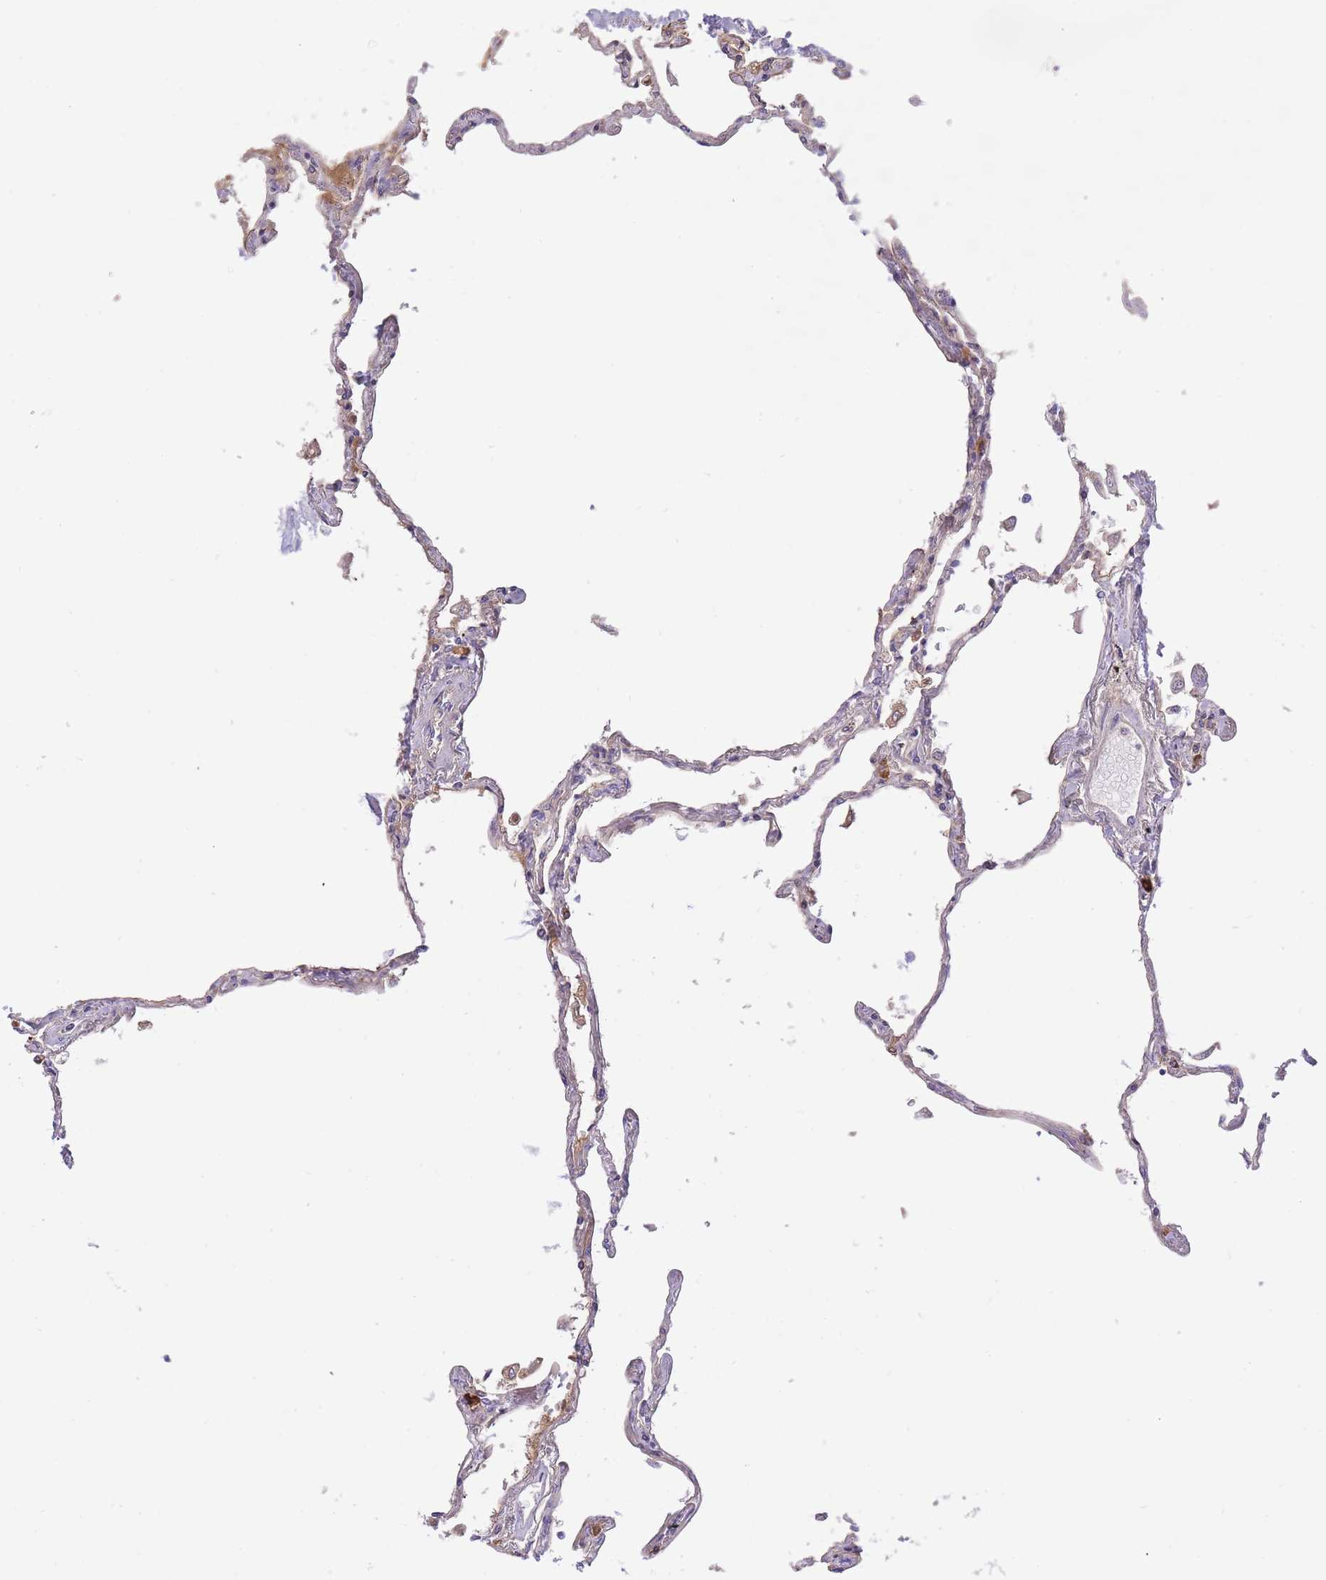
{"staining": {"intensity": "negative", "quantity": "none", "location": "none"}, "tissue": "lung", "cell_type": "Alveolar cells", "image_type": "normal", "snomed": [{"axis": "morphology", "description": "Normal tissue, NOS"}, {"axis": "topography", "description": "Lung"}], "caption": "Immunohistochemical staining of benign human lung reveals no significant expression in alveolar cells. (Brightfield microscopy of DAB (3,3'-diaminobenzidine) immunohistochemistry (IHC) at high magnification).", "gene": "HRG", "patient": {"sex": "female", "age": 67}}